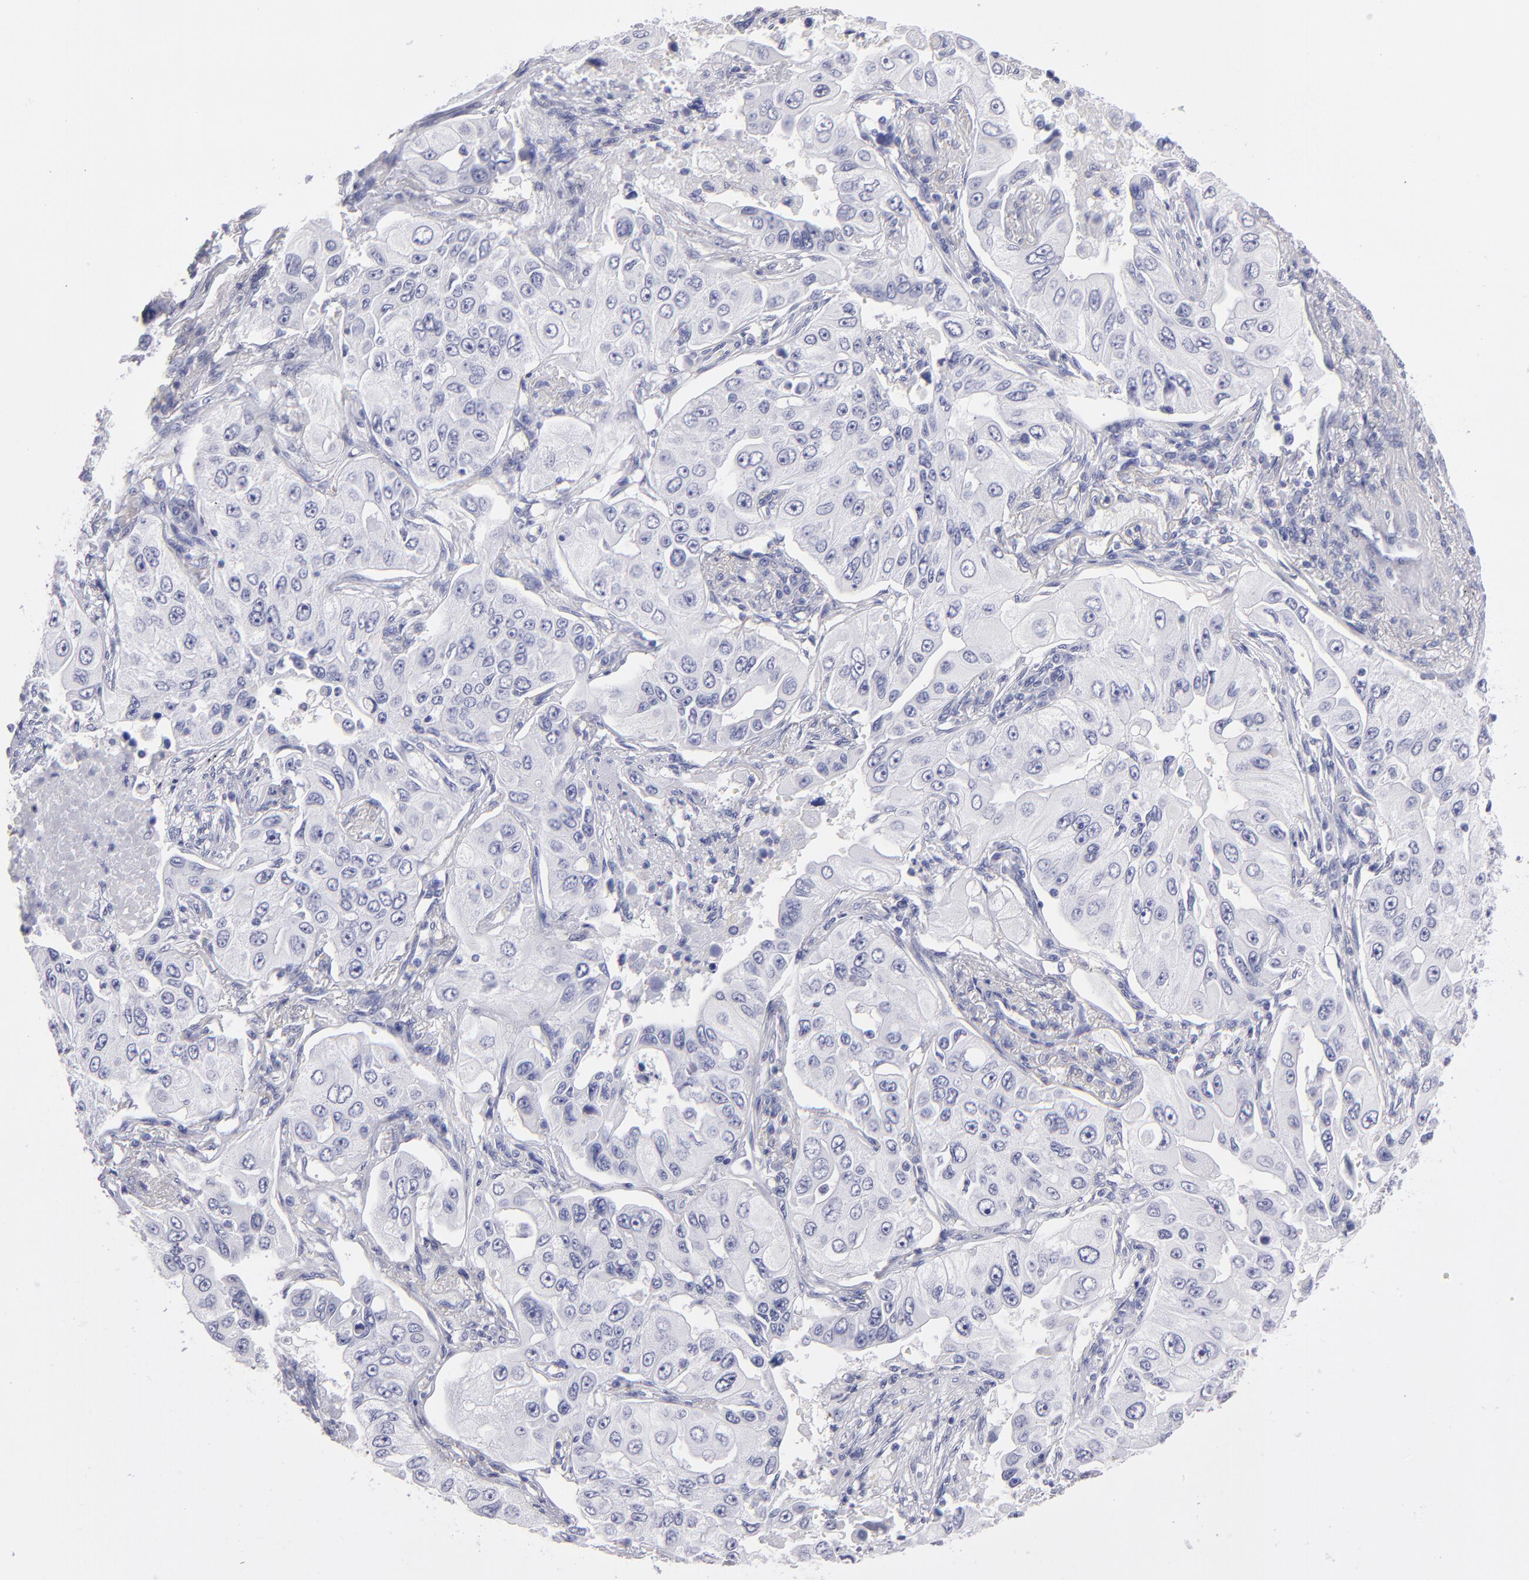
{"staining": {"intensity": "negative", "quantity": "none", "location": "none"}, "tissue": "lung cancer", "cell_type": "Tumor cells", "image_type": "cancer", "snomed": [{"axis": "morphology", "description": "Adenocarcinoma, NOS"}, {"axis": "topography", "description": "Lung"}], "caption": "This is an immunohistochemistry (IHC) photomicrograph of human lung adenocarcinoma. There is no positivity in tumor cells.", "gene": "MB", "patient": {"sex": "male", "age": 84}}